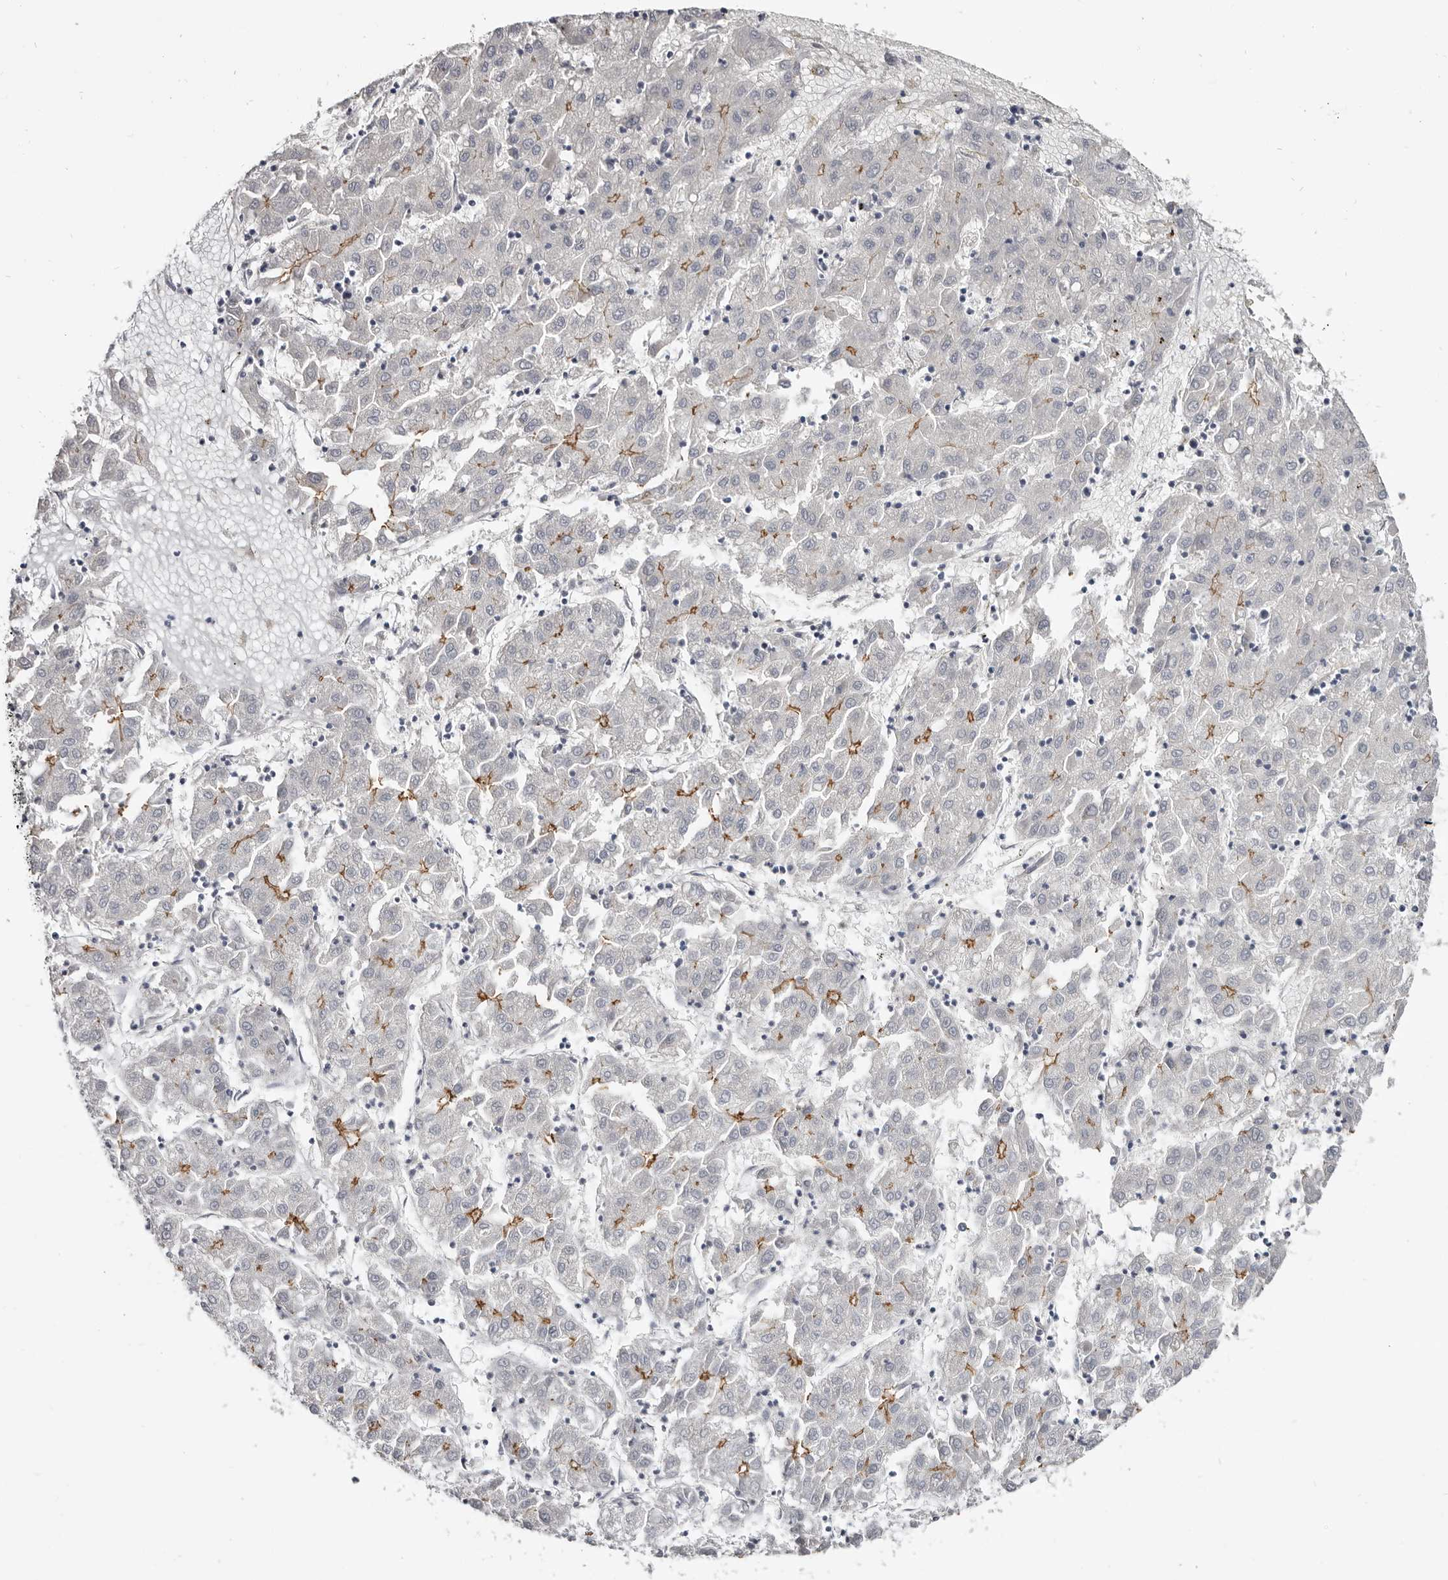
{"staining": {"intensity": "moderate", "quantity": "25%-75%", "location": "cytoplasmic/membranous"}, "tissue": "liver cancer", "cell_type": "Tumor cells", "image_type": "cancer", "snomed": [{"axis": "morphology", "description": "Carcinoma, Hepatocellular, NOS"}, {"axis": "topography", "description": "Liver"}], "caption": "DAB immunohistochemical staining of human liver hepatocellular carcinoma shows moderate cytoplasmic/membranous protein expression in approximately 25%-75% of tumor cells.", "gene": "CGN", "patient": {"sex": "male", "age": 72}}